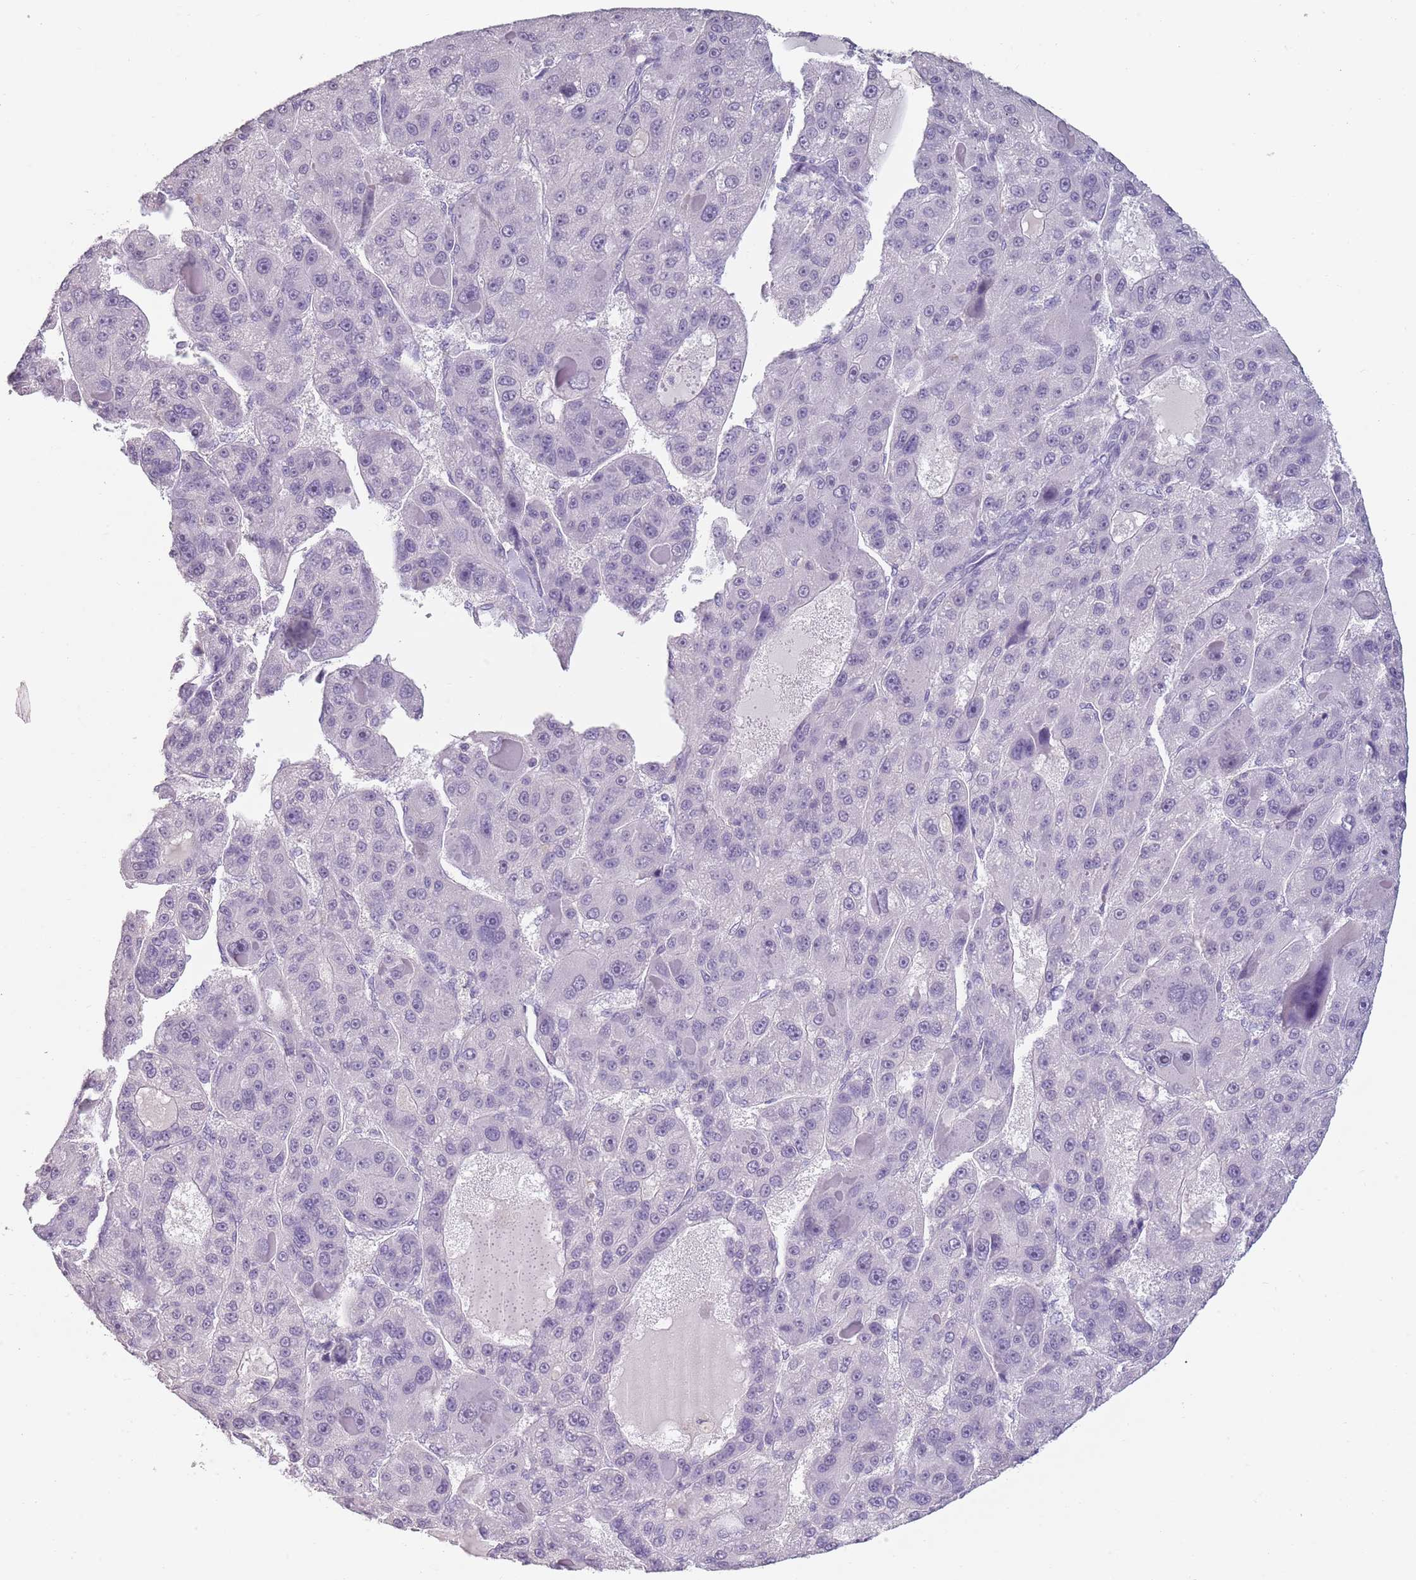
{"staining": {"intensity": "negative", "quantity": "none", "location": "none"}, "tissue": "liver cancer", "cell_type": "Tumor cells", "image_type": "cancer", "snomed": [{"axis": "morphology", "description": "Carcinoma, Hepatocellular, NOS"}, {"axis": "topography", "description": "Liver"}], "caption": "Immunohistochemistry (IHC) image of neoplastic tissue: liver hepatocellular carcinoma stained with DAB (3,3'-diaminobenzidine) exhibits no significant protein positivity in tumor cells.", "gene": "PIEZO1", "patient": {"sex": "male", "age": 76}}